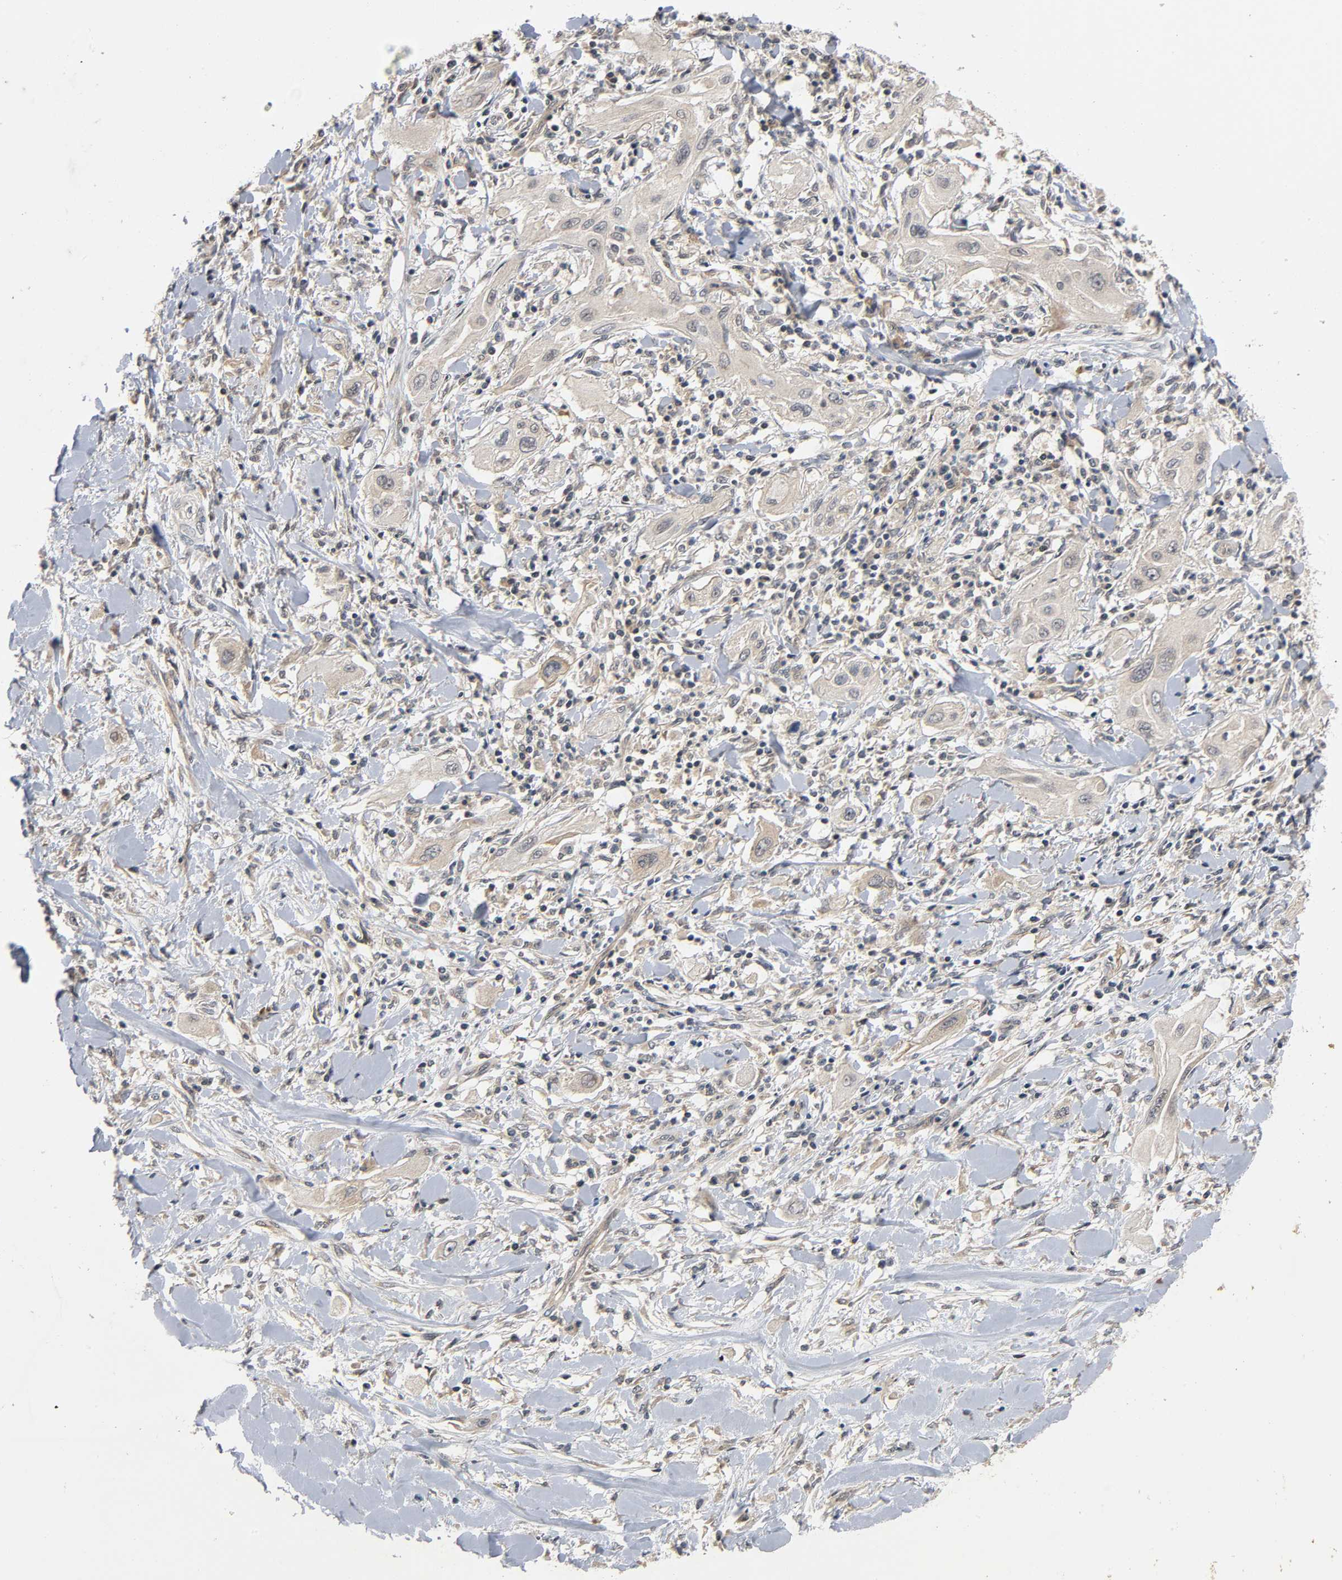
{"staining": {"intensity": "weak", "quantity": ">75%", "location": "cytoplasmic/membranous"}, "tissue": "lung cancer", "cell_type": "Tumor cells", "image_type": "cancer", "snomed": [{"axis": "morphology", "description": "Squamous cell carcinoma, NOS"}, {"axis": "topography", "description": "Lung"}], "caption": "This is a micrograph of IHC staining of lung cancer (squamous cell carcinoma), which shows weak positivity in the cytoplasmic/membranous of tumor cells.", "gene": "MAPK8", "patient": {"sex": "female", "age": 47}}